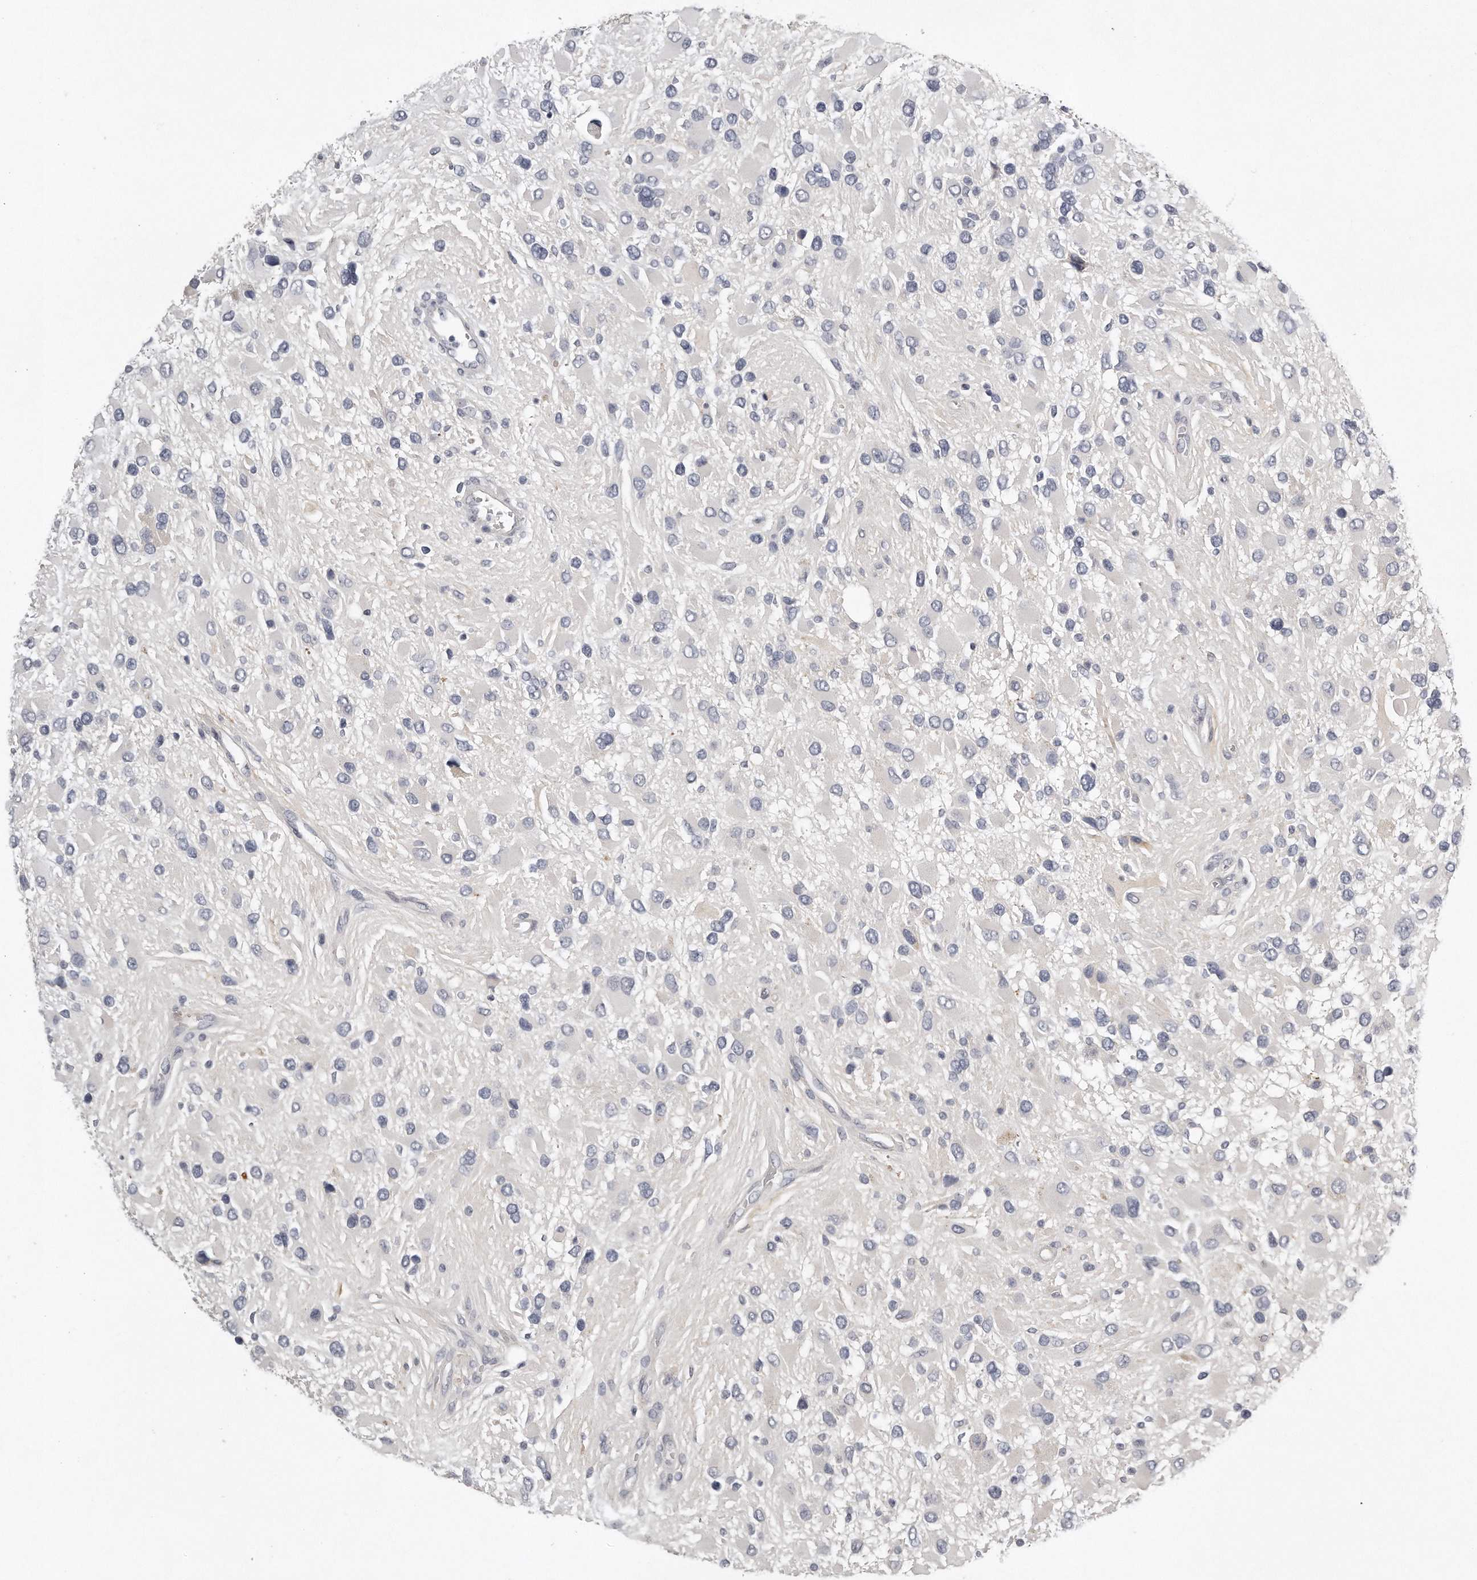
{"staining": {"intensity": "negative", "quantity": "none", "location": "none"}, "tissue": "glioma", "cell_type": "Tumor cells", "image_type": "cancer", "snomed": [{"axis": "morphology", "description": "Glioma, malignant, High grade"}, {"axis": "topography", "description": "Brain"}], "caption": "Immunohistochemical staining of malignant high-grade glioma reveals no significant positivity in tumor cells.", "gene": "GGCT", "patient": {"sex": "male", "age": 53}}